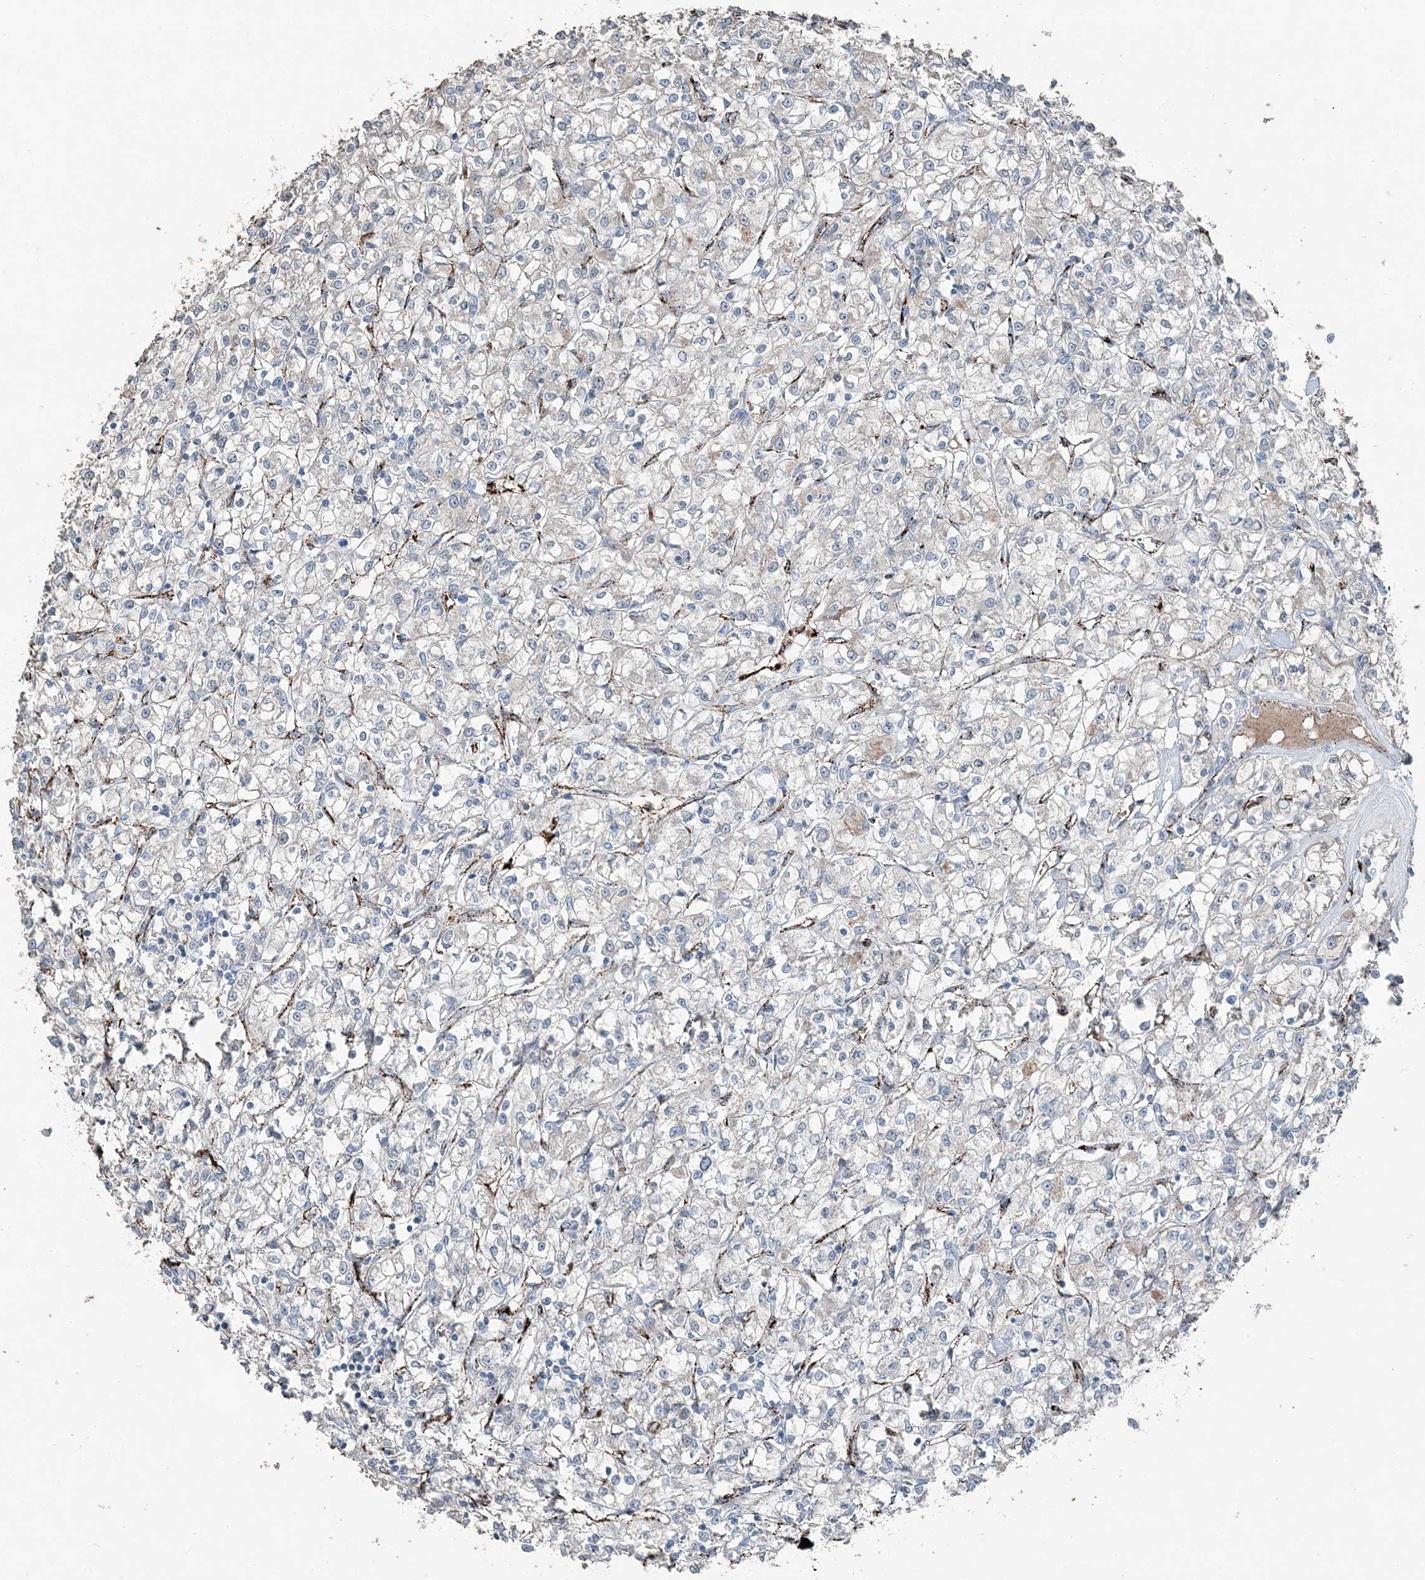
{"staining": {"intensity": "negative", "quantity": "none", "location": "none"}, "tissue": "renal cancer", "cell_type": "Tumor cells", "image_type": "cancer", "snomed": [{"axis": "morphology", "description": "Adenocarcinoma, NOS"}, {"axis": "topography", "description": "Kidney"}], "caption": "The image displays no significant positivity in tumor cells of renal cancer. (Immunohistochemistry, brightfield microscopy, high magnification).", "gene": "ELOVL7", "patient": {"sex": "female", "age": 59}}